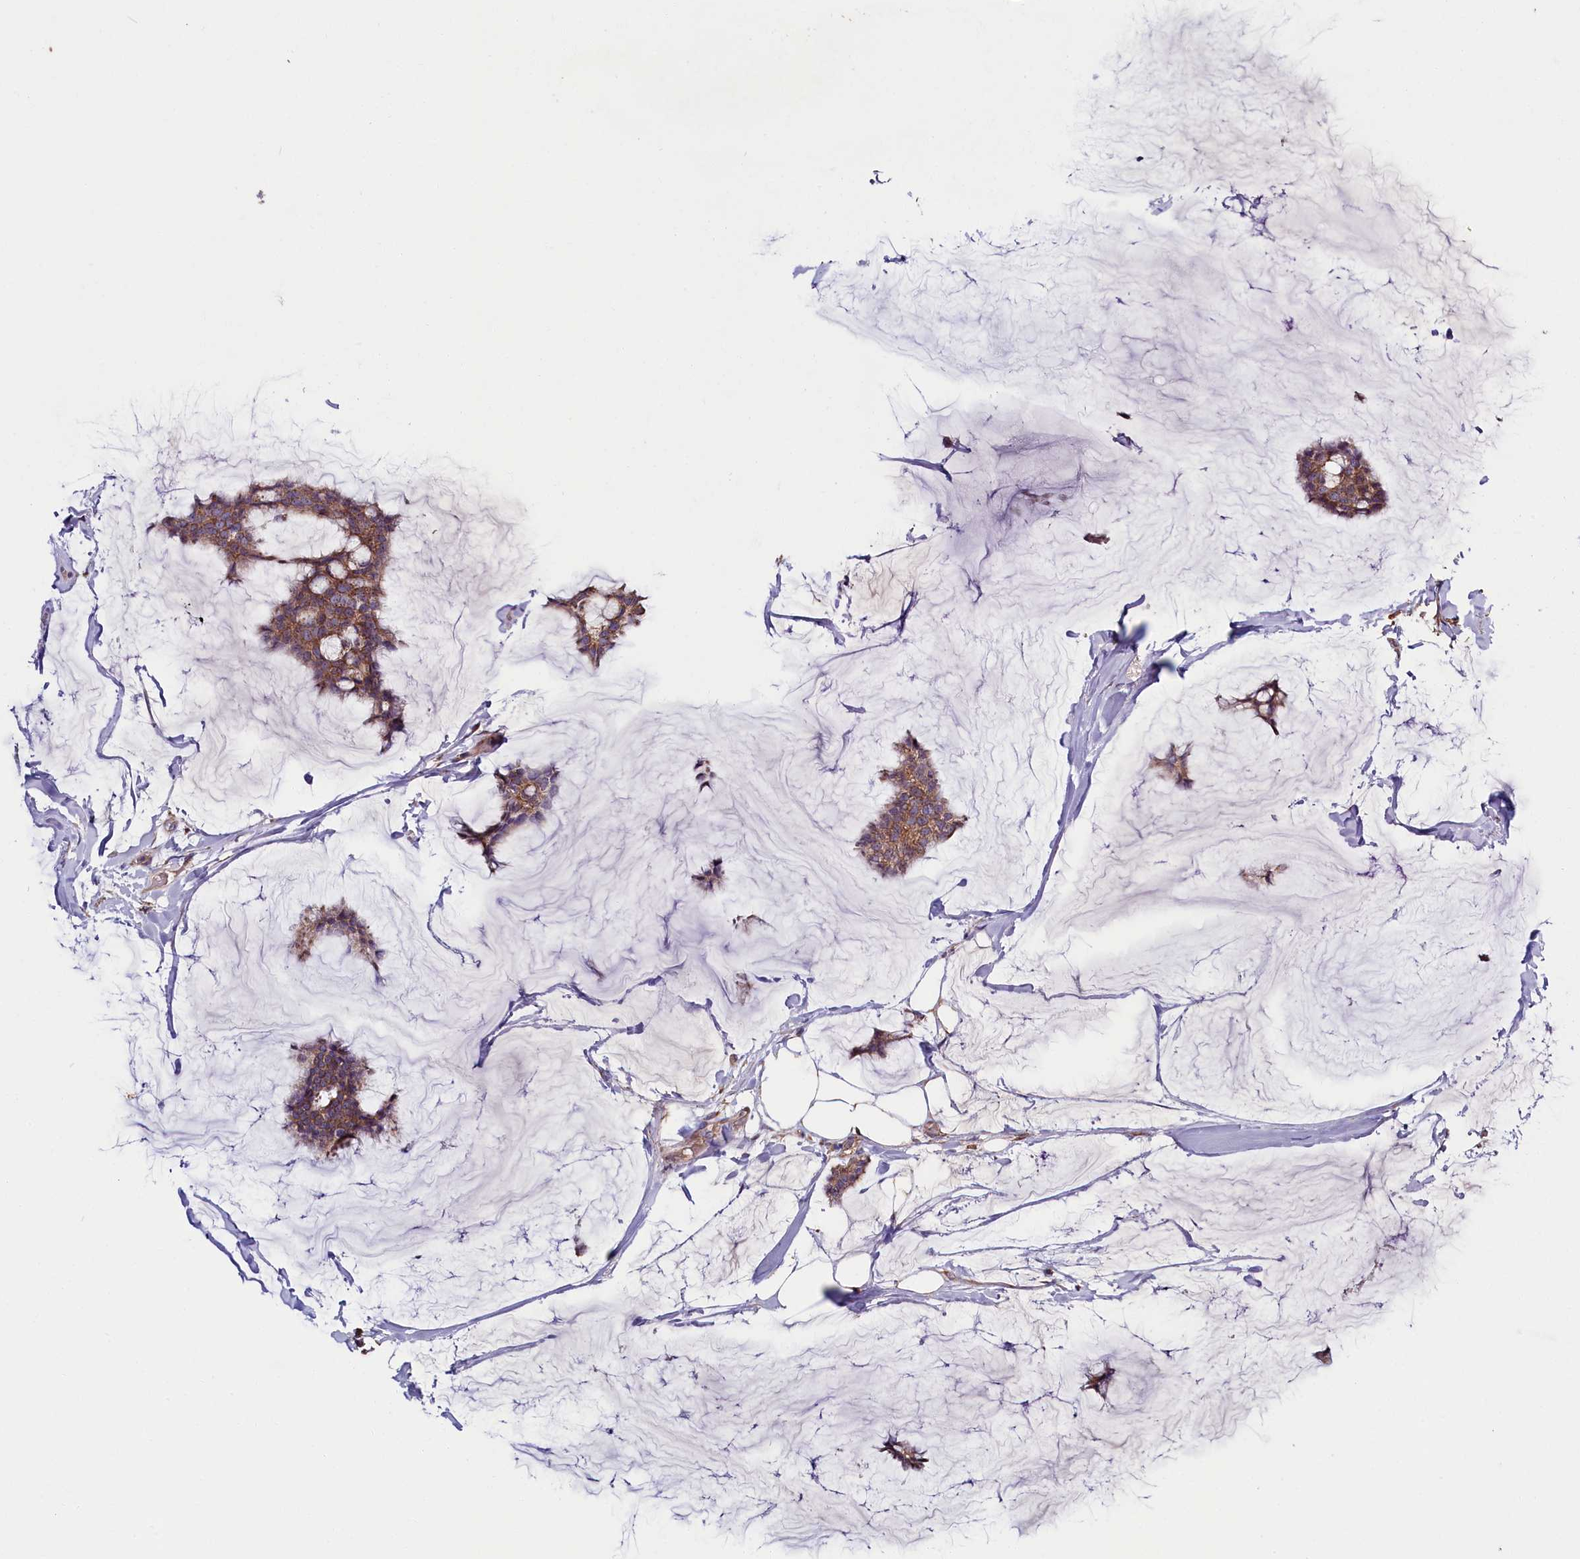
{"staining": {"intensity": "moderate", "quantity": ">75%", "location": "cytoplasmic/membranous"}, "tissue": "breast cancer", "cell_type": "Tumor cells", "image_type": "cancer", "snomed": [{"axis": "morphology", "description": "Duct carcinoma"}, {"axis": "topography", "description": "Breast"}], "caption": "Invasive ductal carcinoma (breast) stained with DAB (3,3'-diaminobenzidine) IHC demonstrates medium levels of moderate cytoplasmic/membranous expression in approximately >75% of tumor cells.", "gene": "ZSWIM1", "patient": {"sex": "female", "age": 93}}